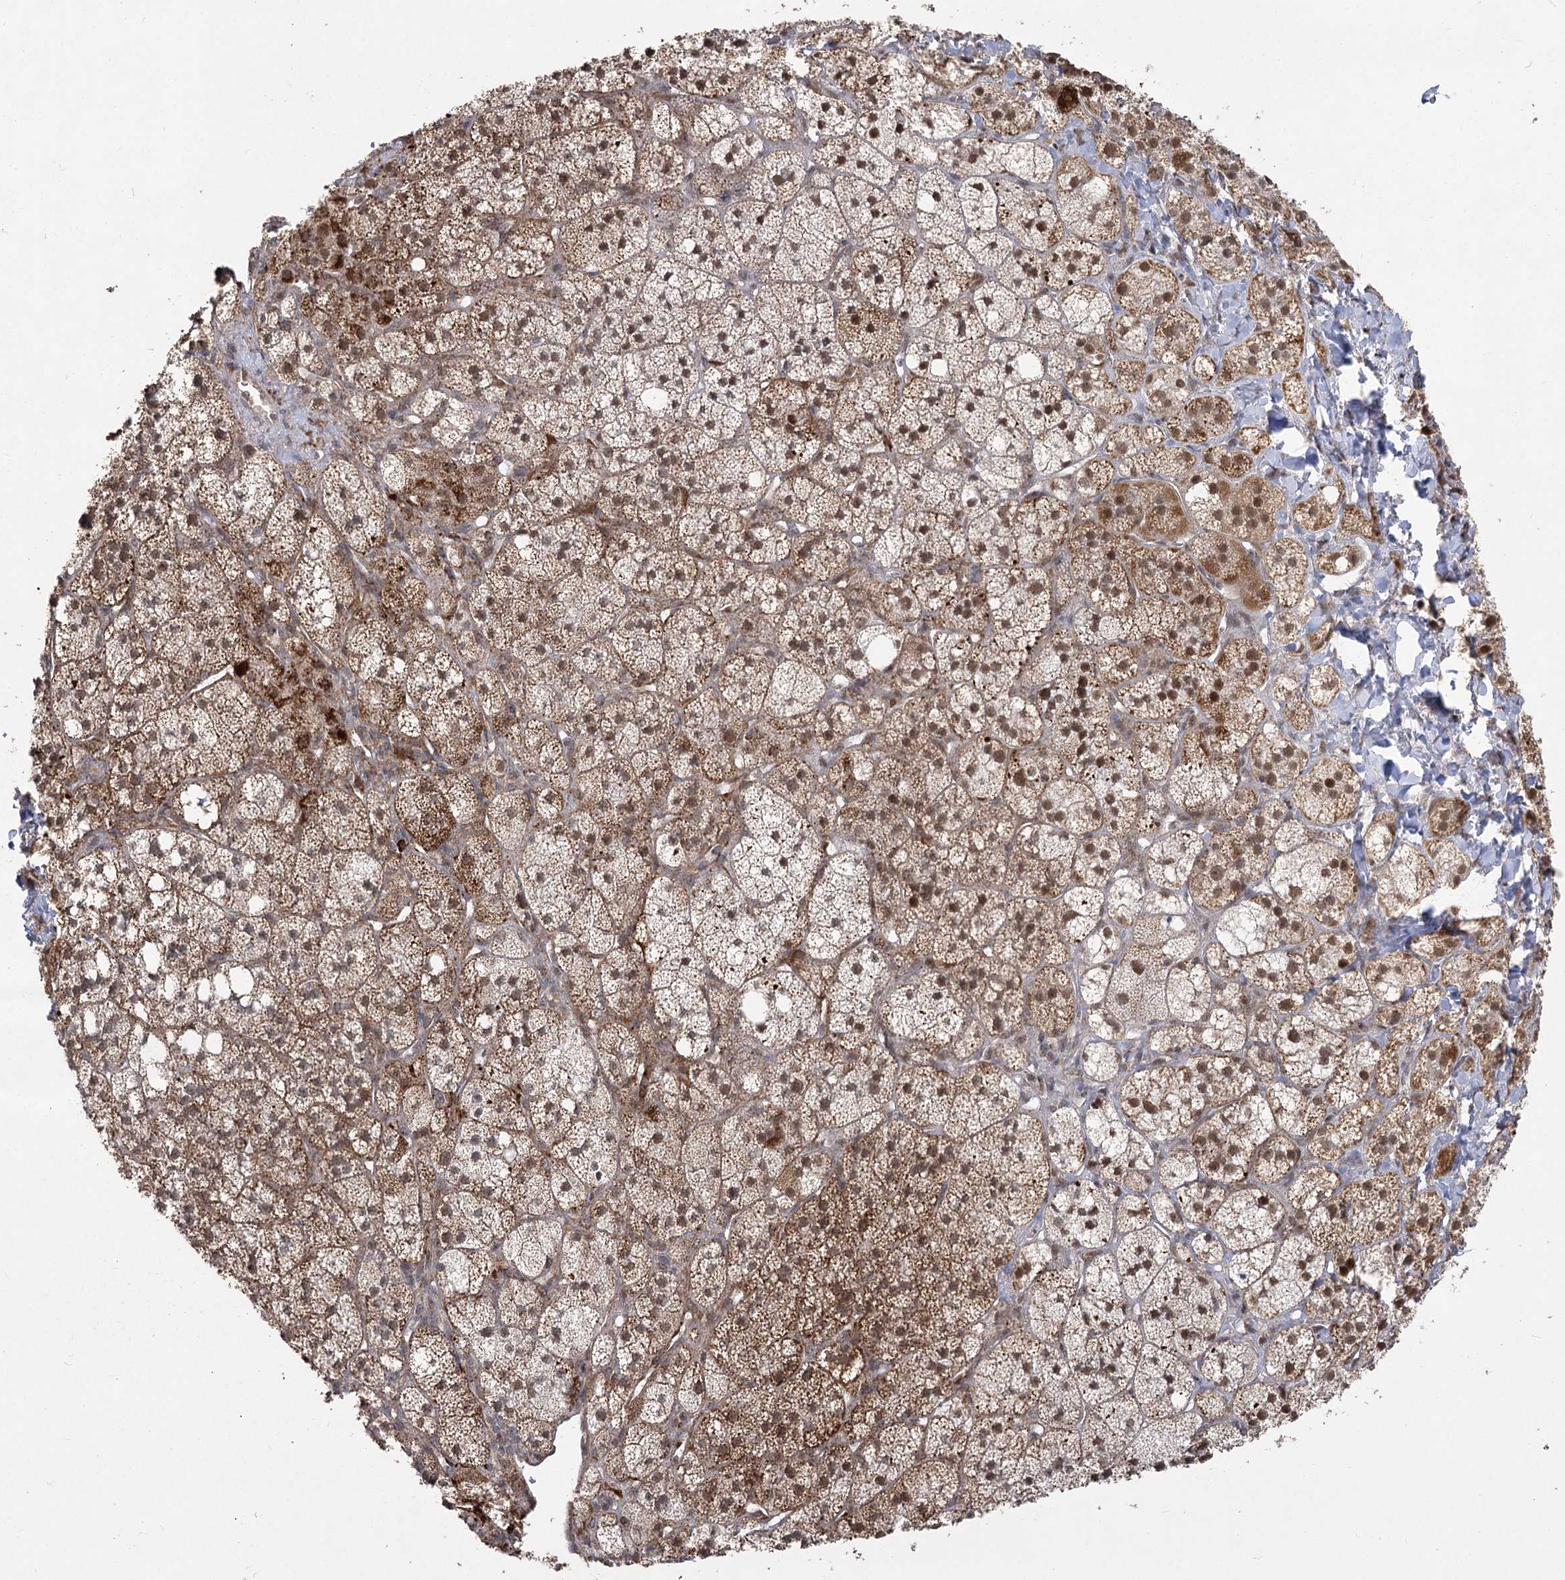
{"staining": {"intensity": "strong", "quantity": "25%-75%", "location": "cytoplasmic/membranous,nuclear"}, "tissue": "adrenal gland", "cell_type": "Glandular cells", "image_type": "normal", "snomed": [{"axis": "morphology", "description": "Normal tissue, NOS"}, {"axis": "topography", "description": "Adrenal gland"}], "caption": "High-power microscopy captured an IHC histopathology image of normal adrenal gland, revealing strong cytoplasmic/membranous,nuclear positivity in approximately 25%-75% of glandular cells.", "gene": "SLC4A1AP", "patient": {"sex": "male", "age": 61}}